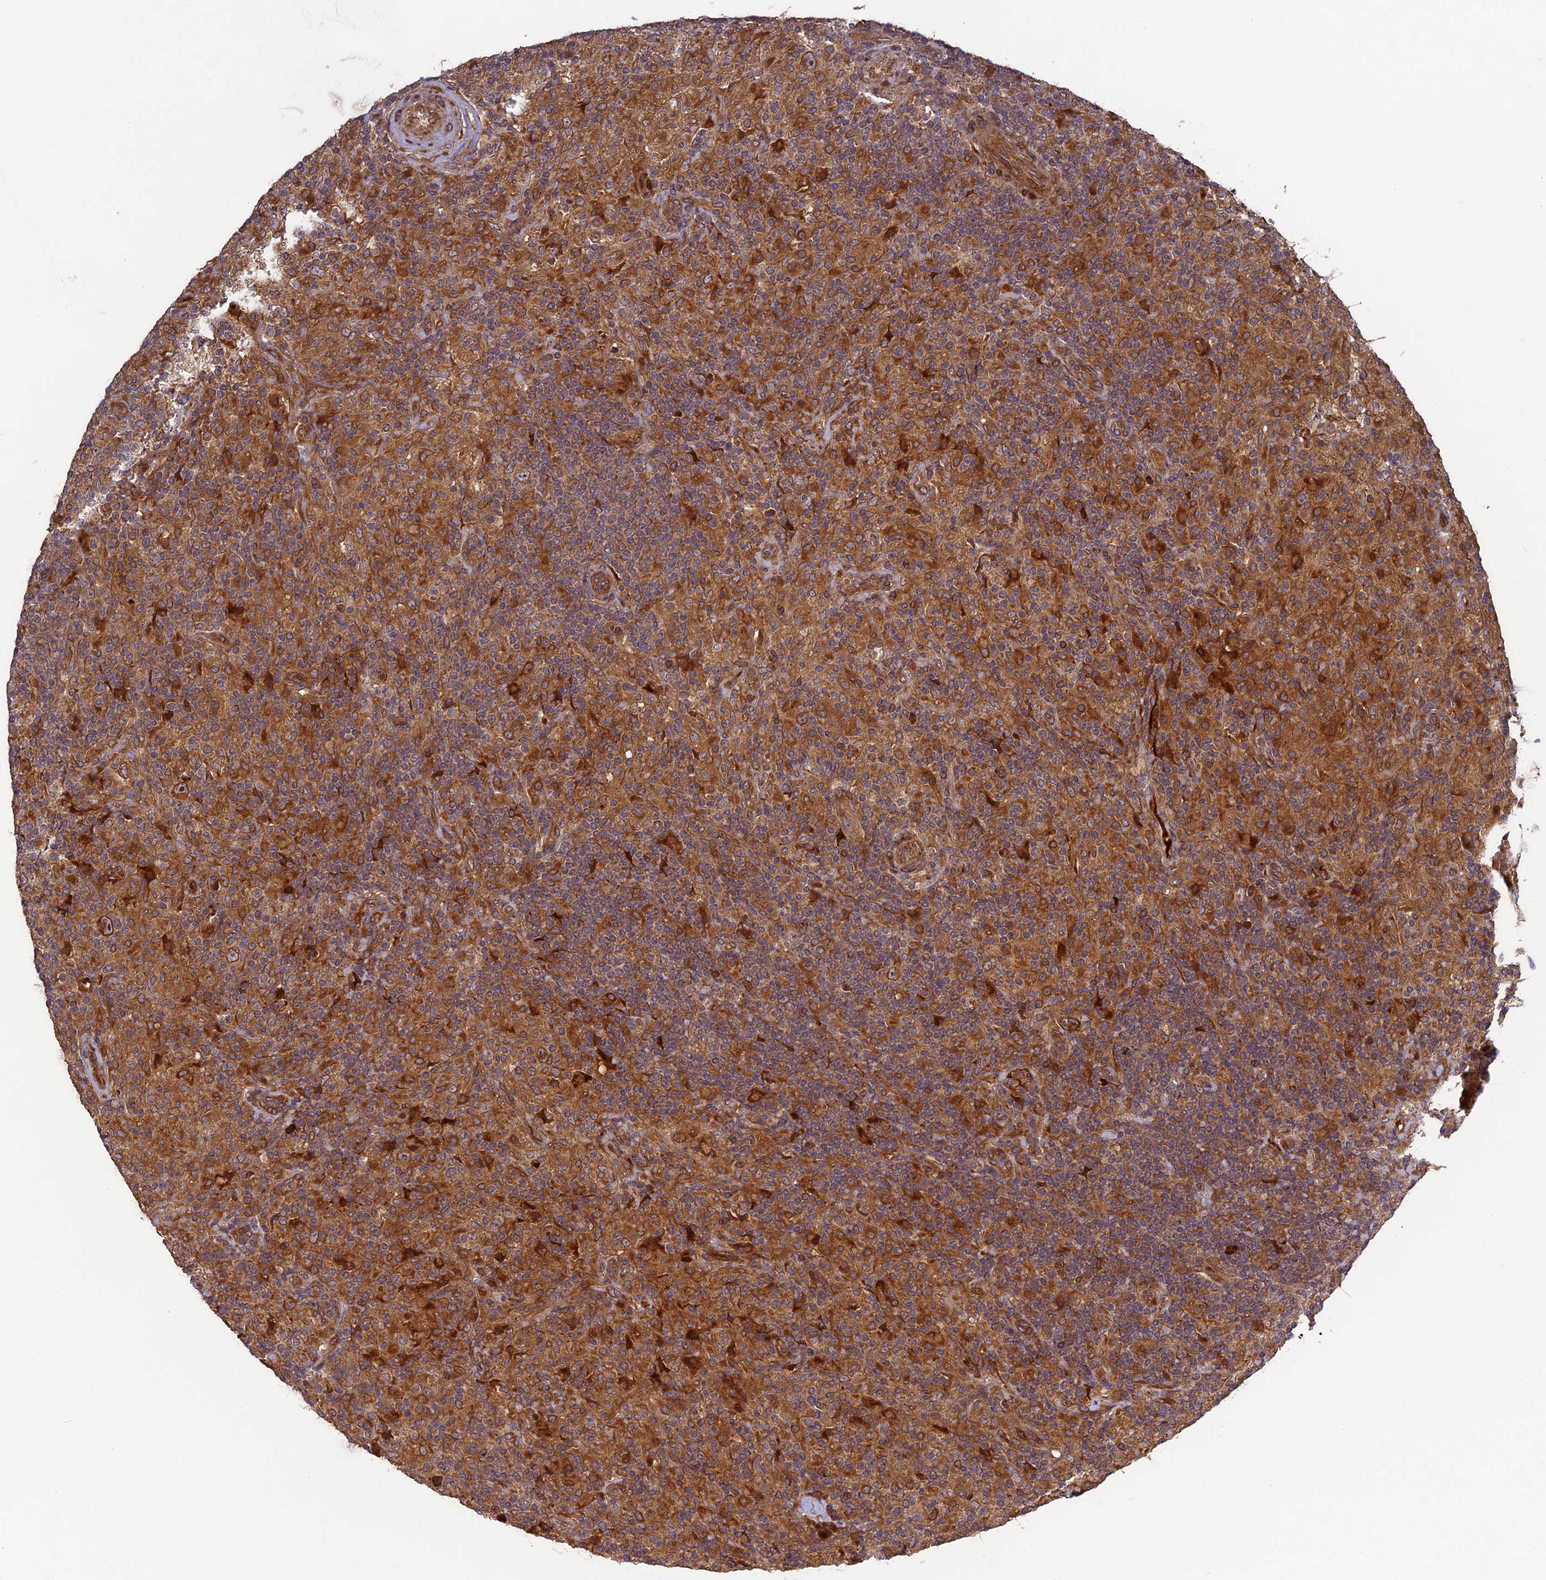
{"staining": {"intensity": "moderate", "quantity": ">75%", "location": "cytoplasmic/membranous"}, "tissue": "lymphoma", "cell_type": "Tumor cells", "image_type": "cancer", "snomed": [{"axis": "morphology", "description": "Hodgkin's disease, NOS"}, {"axis": "topography", "description": "Lymph node"}], "caption": "Protein analysis of lymphoma tissue exhibits moderate cytoplasmic/membranous expression in approximately >75% of tumor cells.", "gene": "TMUB2", "patient": {"sex": "male", "age": 70}}